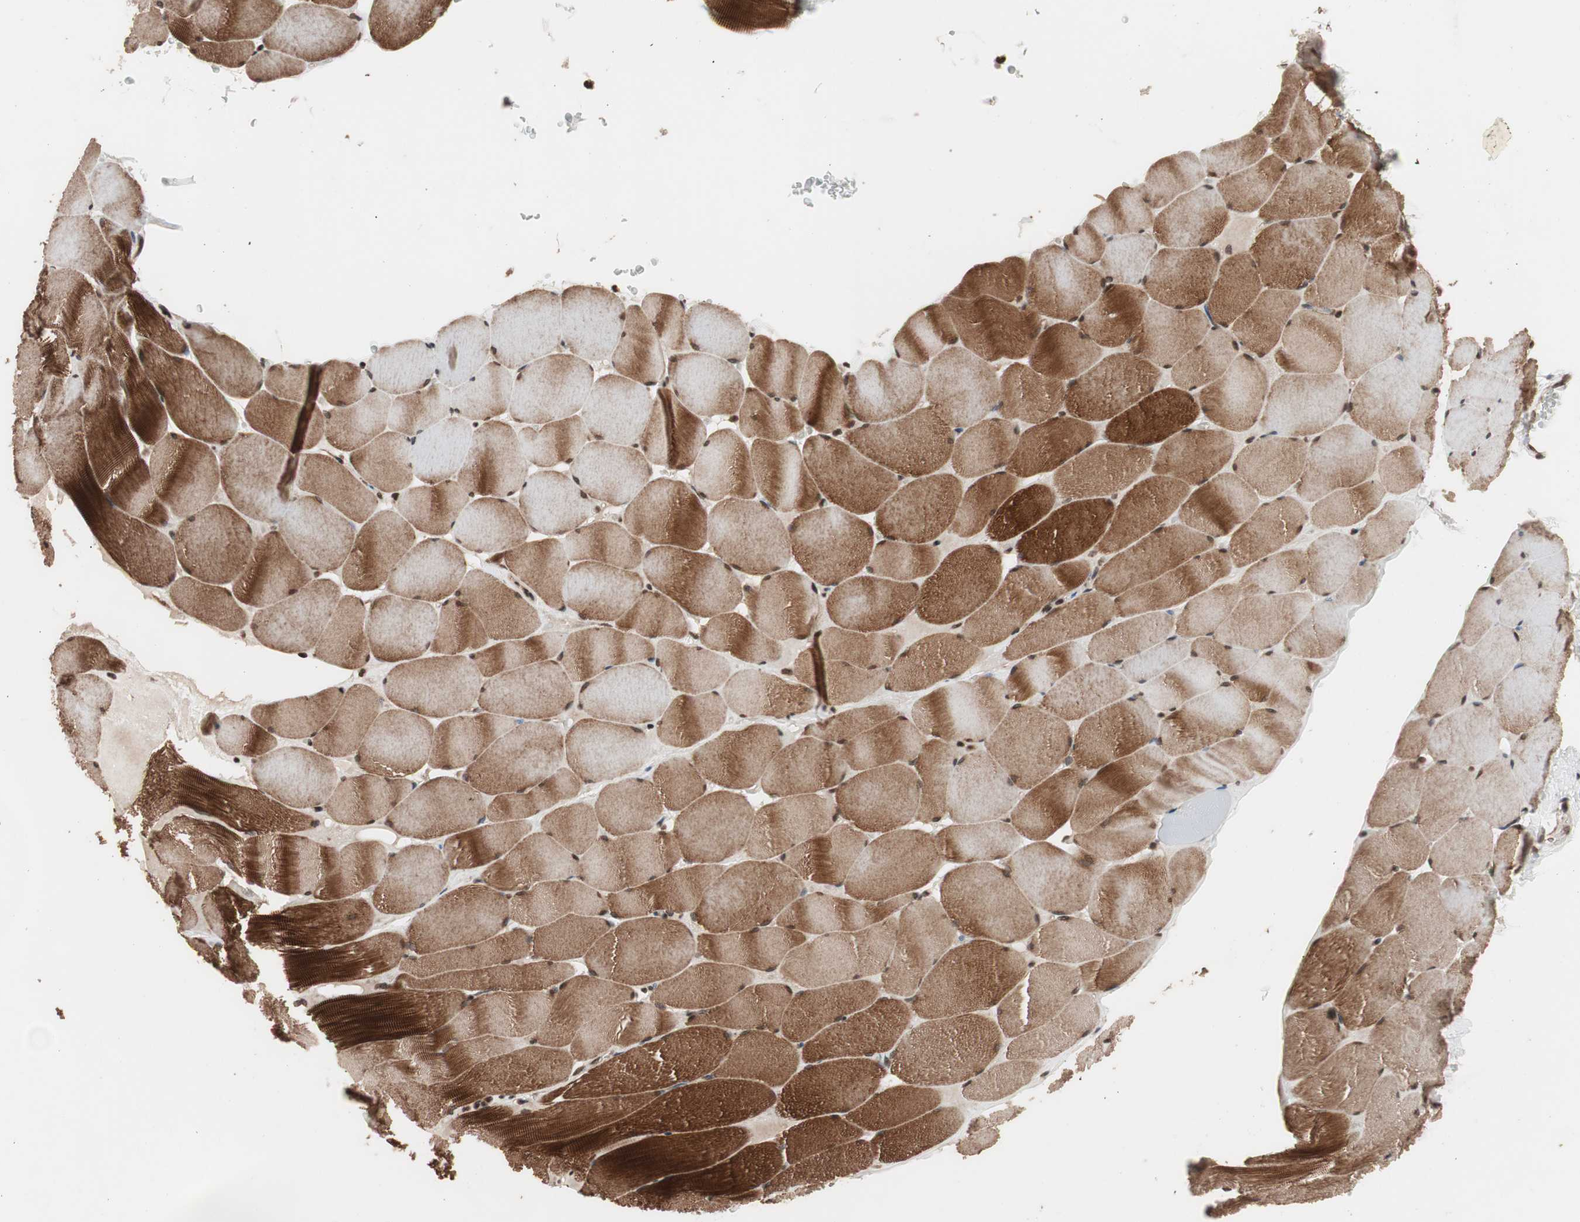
{"staining": {"intensity": "strong", "quantity": ">75%", "location": "cytoplasmic/membranous"}, "tissue": "skeletal muscle", "cell_type": "Myocytes", "image_type": "normal", "snomed": [{"axis": "morphology", "description": "Normal tissue, NOS"}, {"axis": "topography", "description": "Skeletal muscle"}], "caption": "DAB immunohistochemical staining of normal skeletal muscle reveals strong cytoplasmic/membranous protein positivity in approximately >75% of myocytes. The staining was performed using DAB (3,3'-diaminobenzidine) to visualize the protein expression in brown, while the nuclei were stained in blue with hematoxylin (Magnification: 20x).", "gene": "ZFC3H1", "patient": {"sex": "male", "age": 62}}